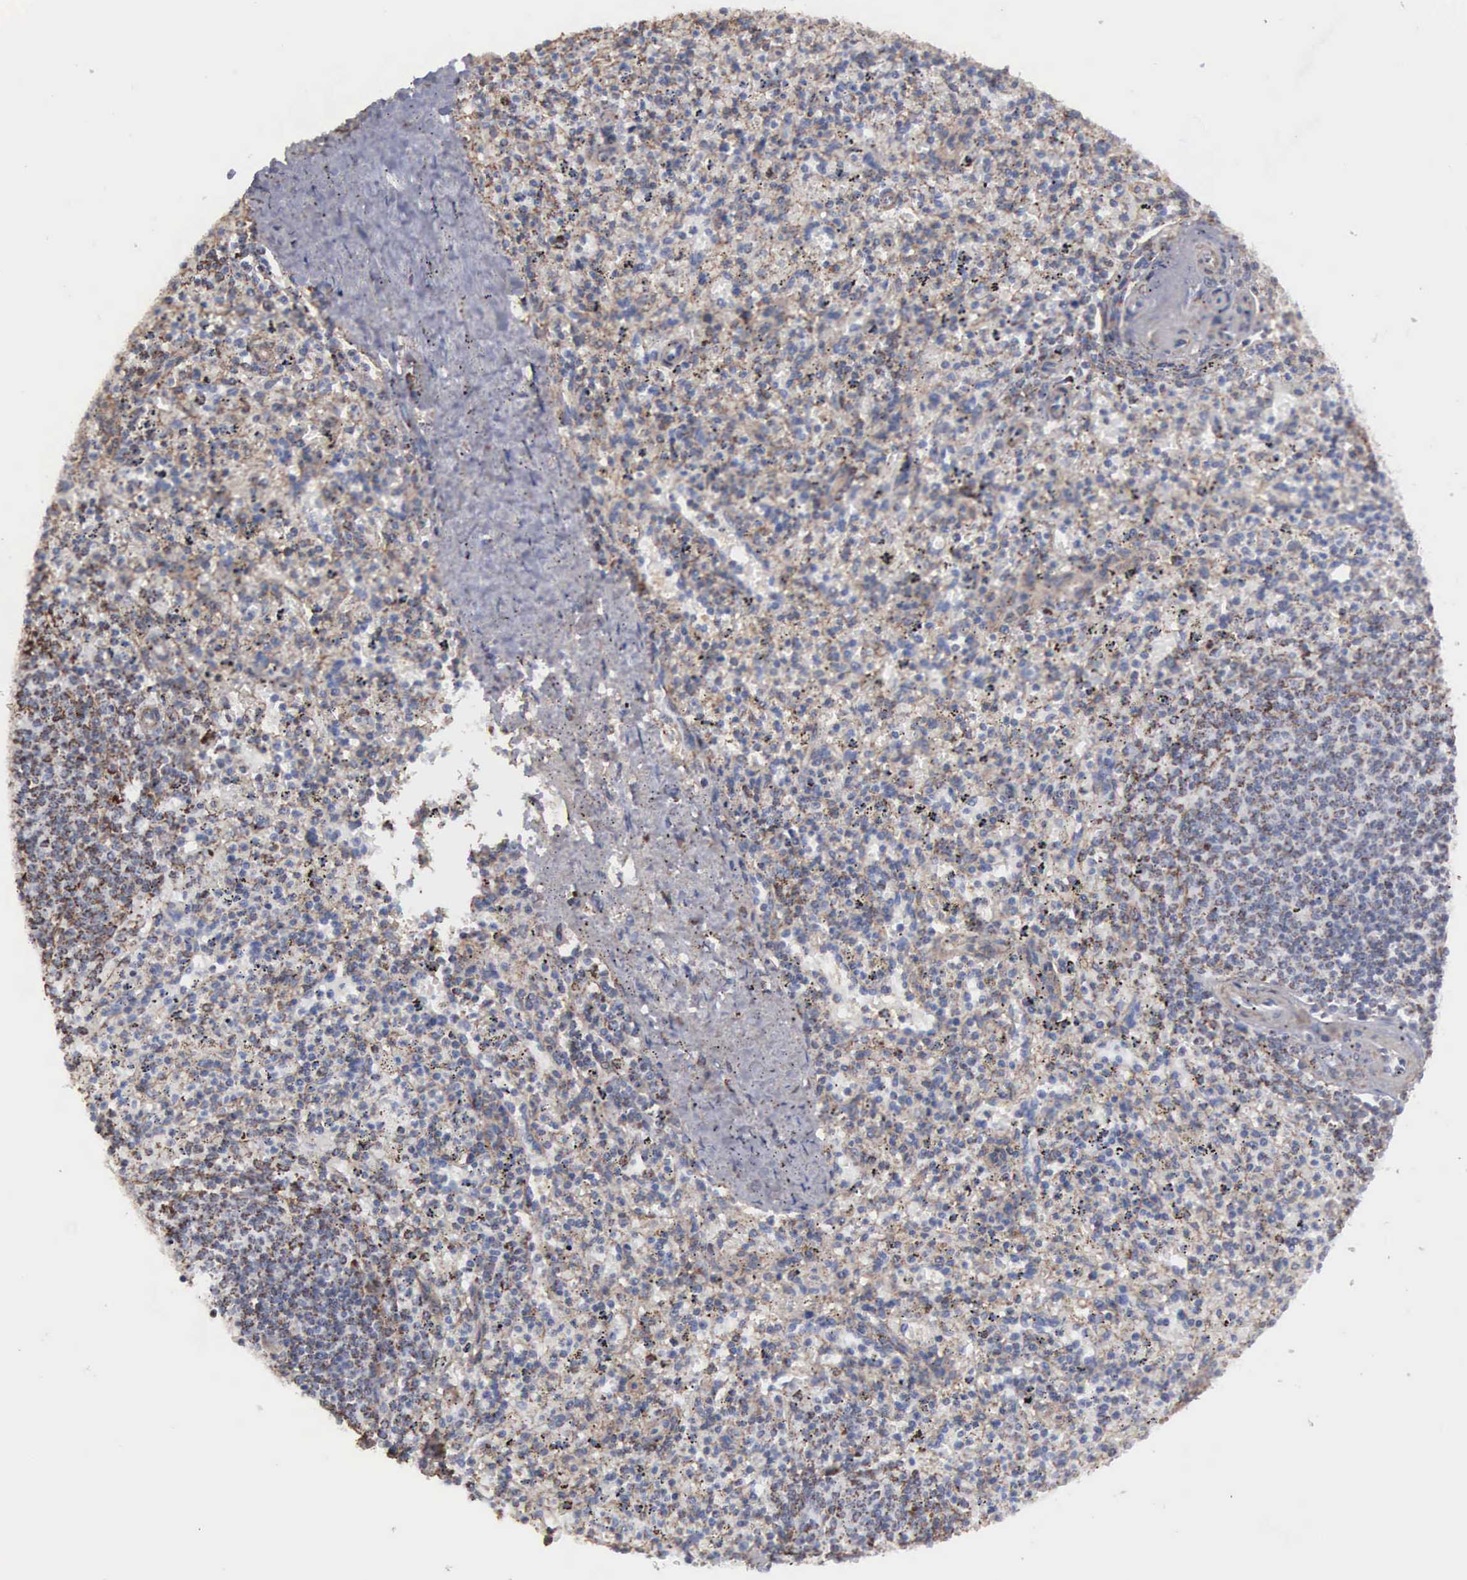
{"staining": {"intensity": "negative", "quantity": "none", "location": "none"}, "tissue": "spleen", "cell_type": "Cells in red pulp", "image_type": "normal", "snomed": [{"axis": "morphology", "description": "Normal tissue, NOS"}, {"axis": "topography", "description": "Spleen"}], "caption": "Immunohistochemistry (IHC) of normal human spleen exhibits no expression in cells in red pulp.", "gene": "NGDN", "patient": {"sex": "male", "age": 72}}